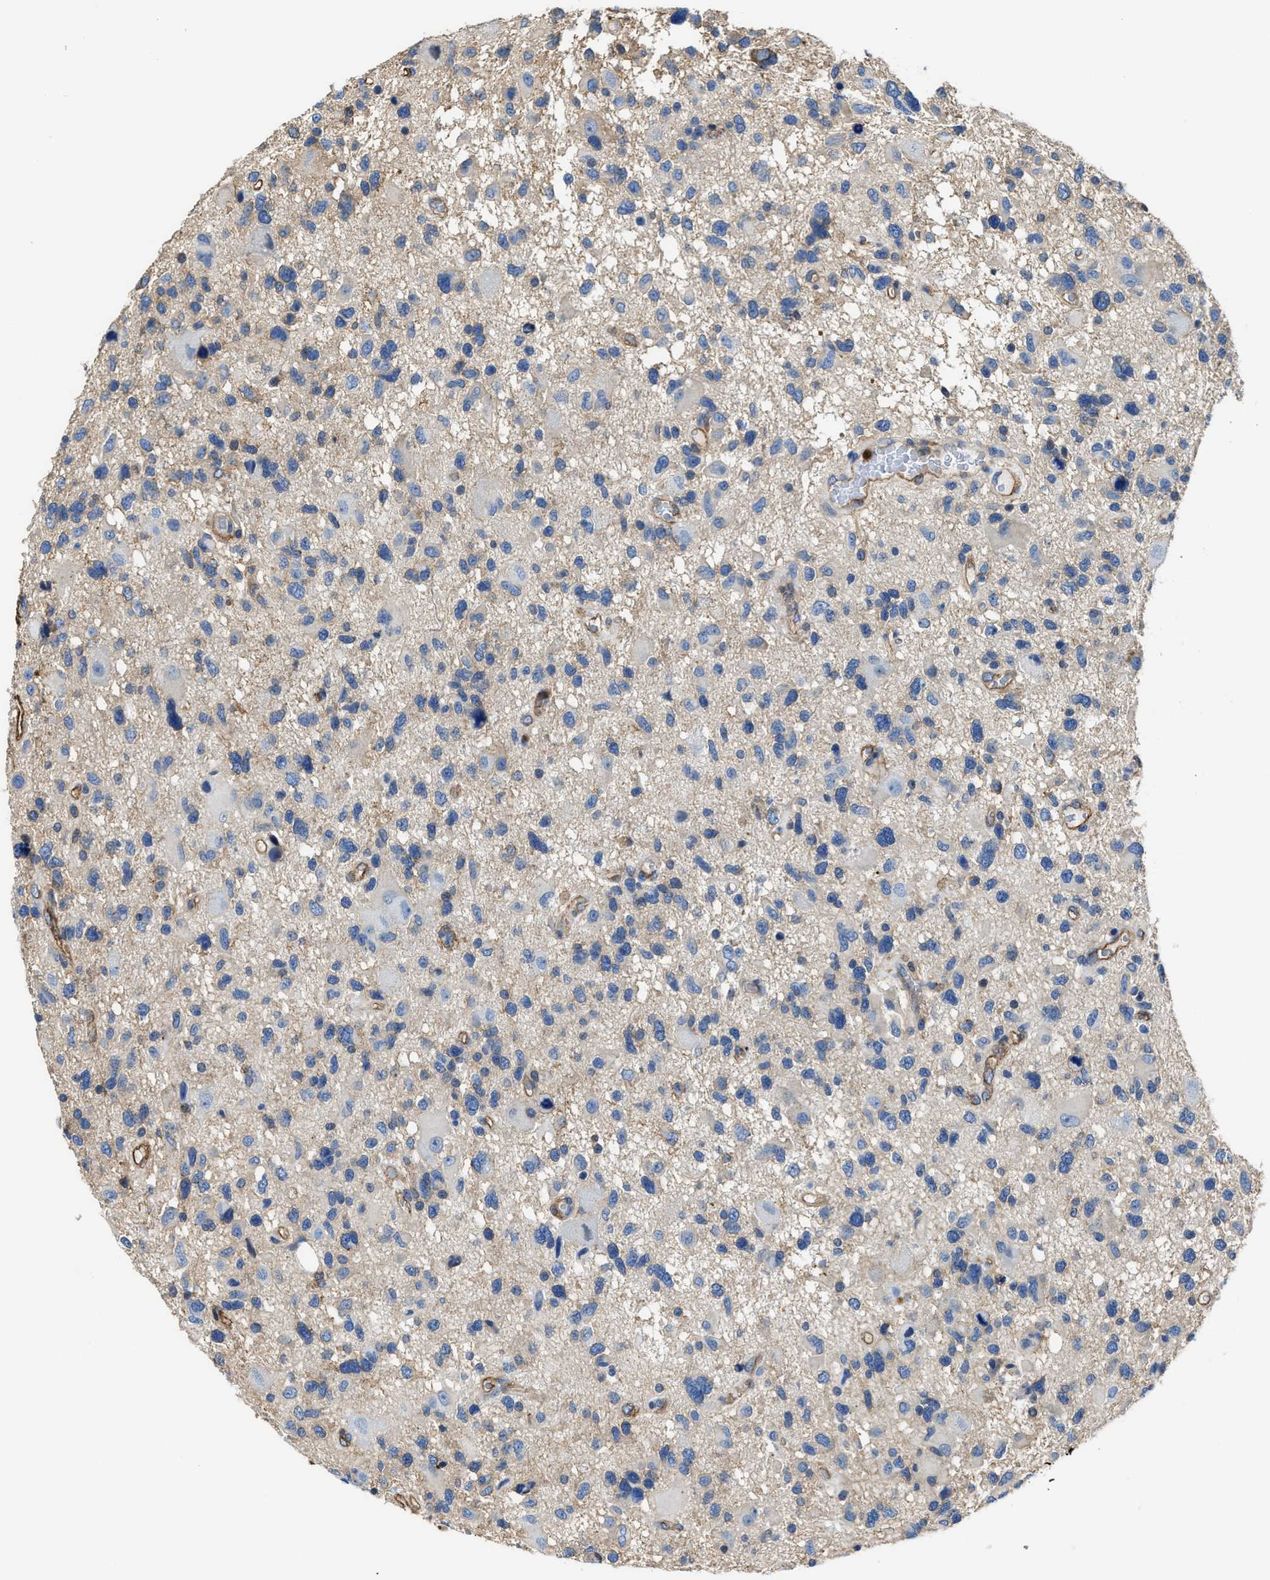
{"staining": {"intensity": "weak", "quantity": "<25%", "location": "cytoplasmic/membranous"}, "tissue": "glioma", "cell_type": "Tumor cells", "image_type": "cancer", "snomed": [{"axis": "morphology", "description": "Glioma, malignant, High grade"}, {"axis": "topography", "description": "Brain"}], "caption": "High magnification brightfield microscopy of malignant glioma (high-grade) stained with DAB (3,3'-diaminobenzidine) (brown) and counterstained with hematoxylin (blue): tumor cells show no significant expression. (Brightfield microscopy of DAB IHC at high magnification).", "gene": "TRAF6", "patient": {"sex": "male", "age": 33}}